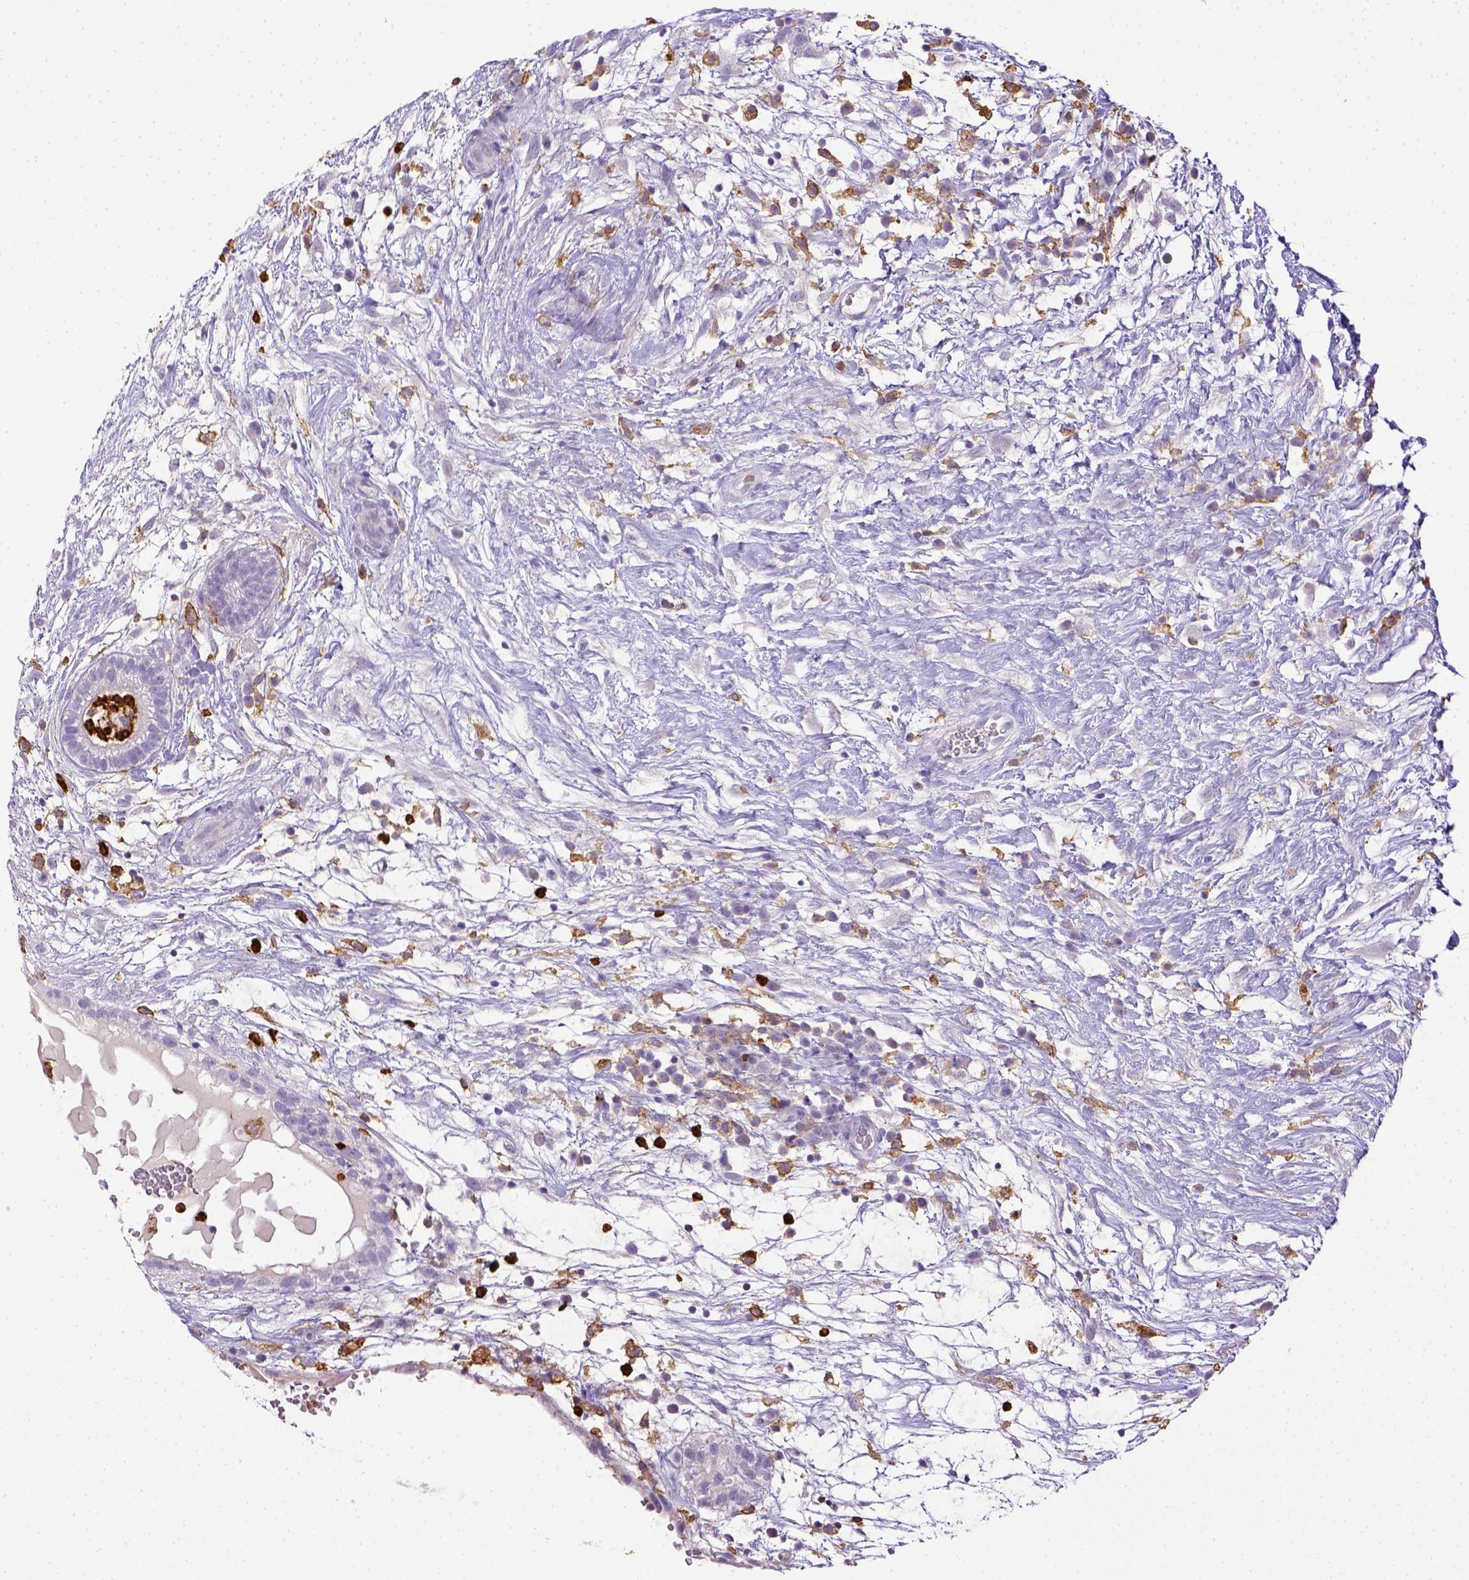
{"staining": {"intensity": "negative", "quantity": "none", "location": "none"}, "tissue": "testis cancer", "cell_type": "Tumor cells", "image_type": "cancer", "snomed": [{"axis": "morphology", "description": "Normal tissue, NOS"}, {"axis": "morphology", "description": "Carcinoma, Embryonal, NOS"}, {"axis": "topography", "description": "Testis"}], "caption": "Histopathology image shows no protein staining in tumor cells of testis cancer (embryonal carcinoma) tissue.", "gene": "ITGAM", "patient": {"sex": "male", "age": 32}}